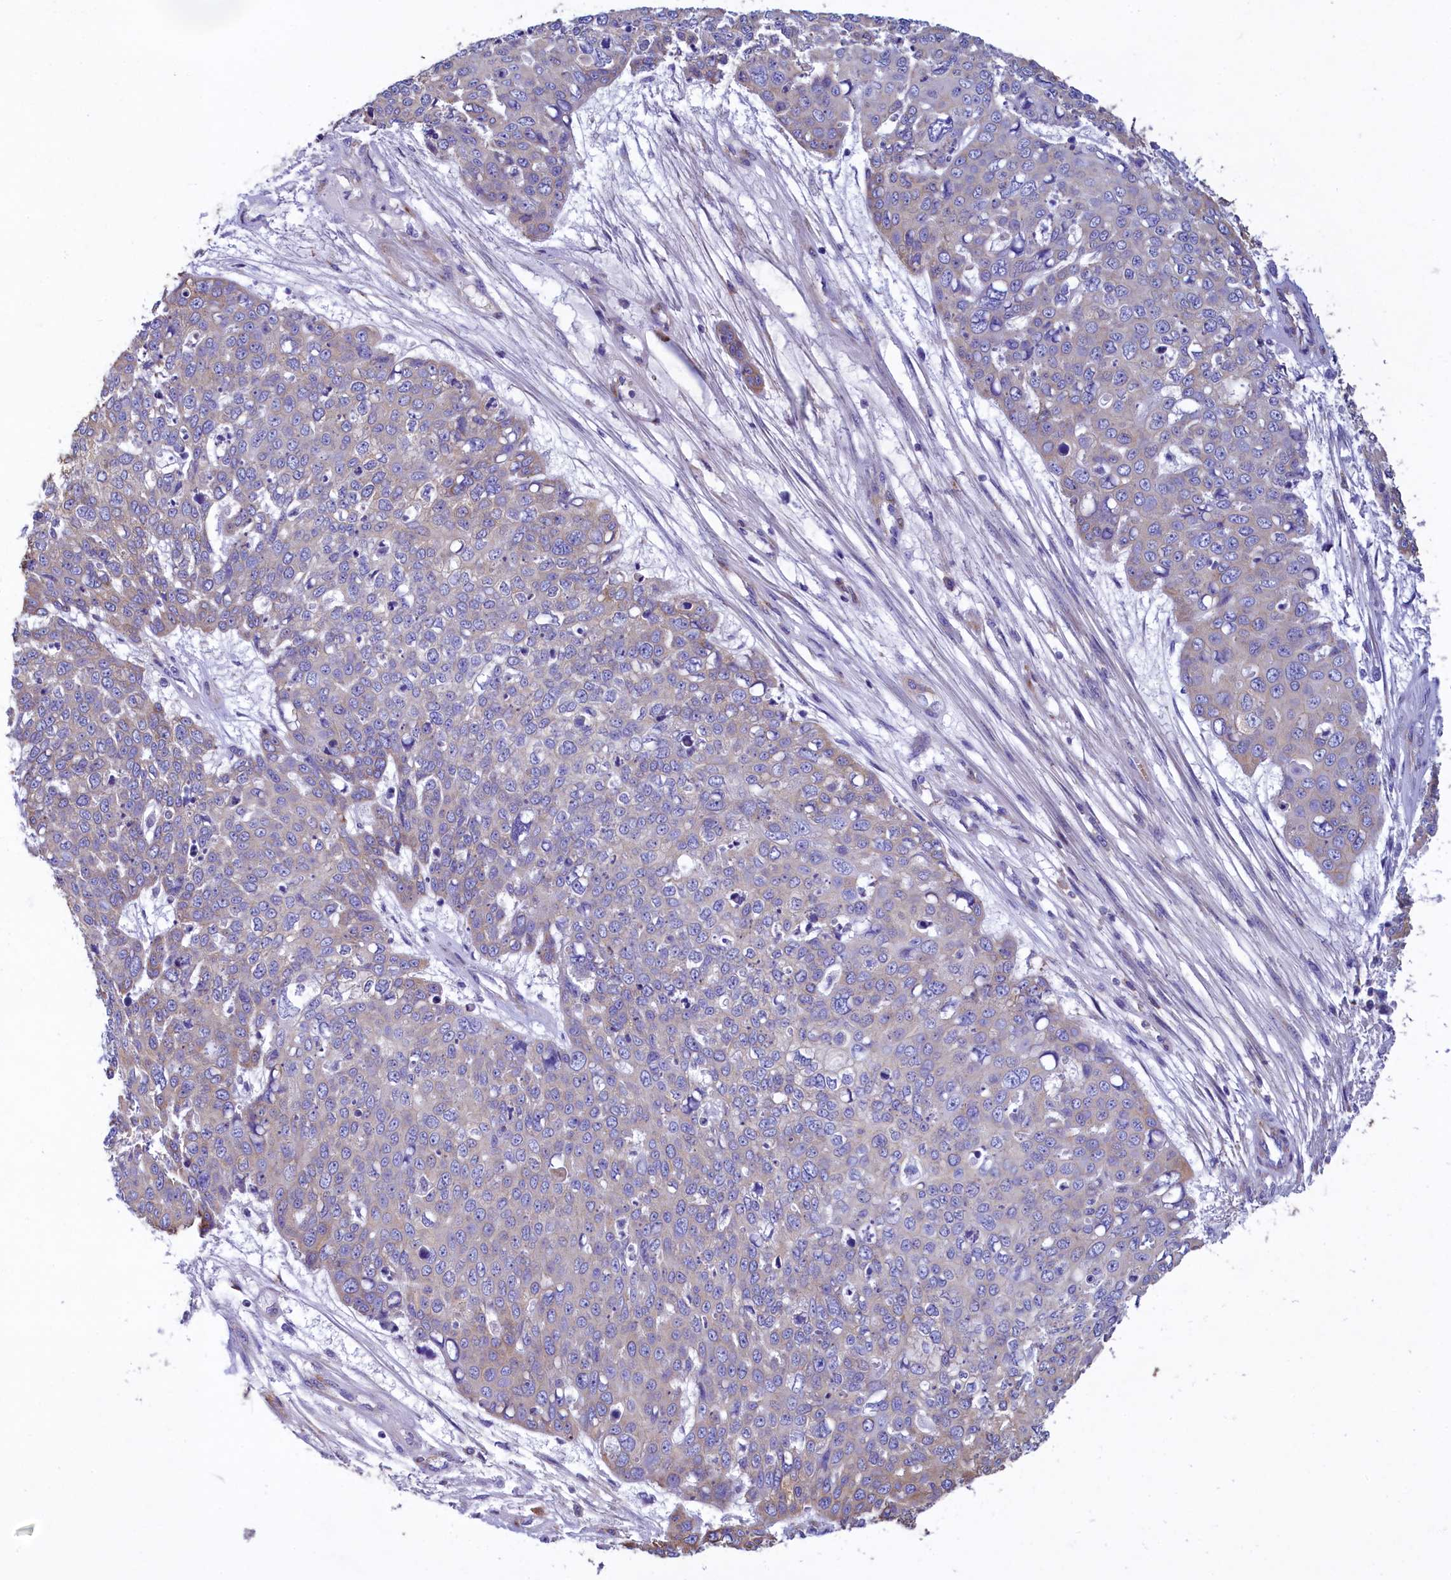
{"staining": {"intensity": "weak", "quantity": "<25%", "location": "cytoplasmic/membranous"}, "tissue": "skin cancer", "cell_type": "Tumor cells", "image_type": "cancer", "snomed": [{"axis": "morphology", "description": "Squamous cell carcinoma, NOS"}, {"axis": "topography", "description": "Skin"}], "caption": "The immunohistochemistry (IHC) histopathology image has no significant staining in tumor cells of skin cancer tissue.", "gene": "GPR21", "patient": {"sex": "male", "age": 71}}